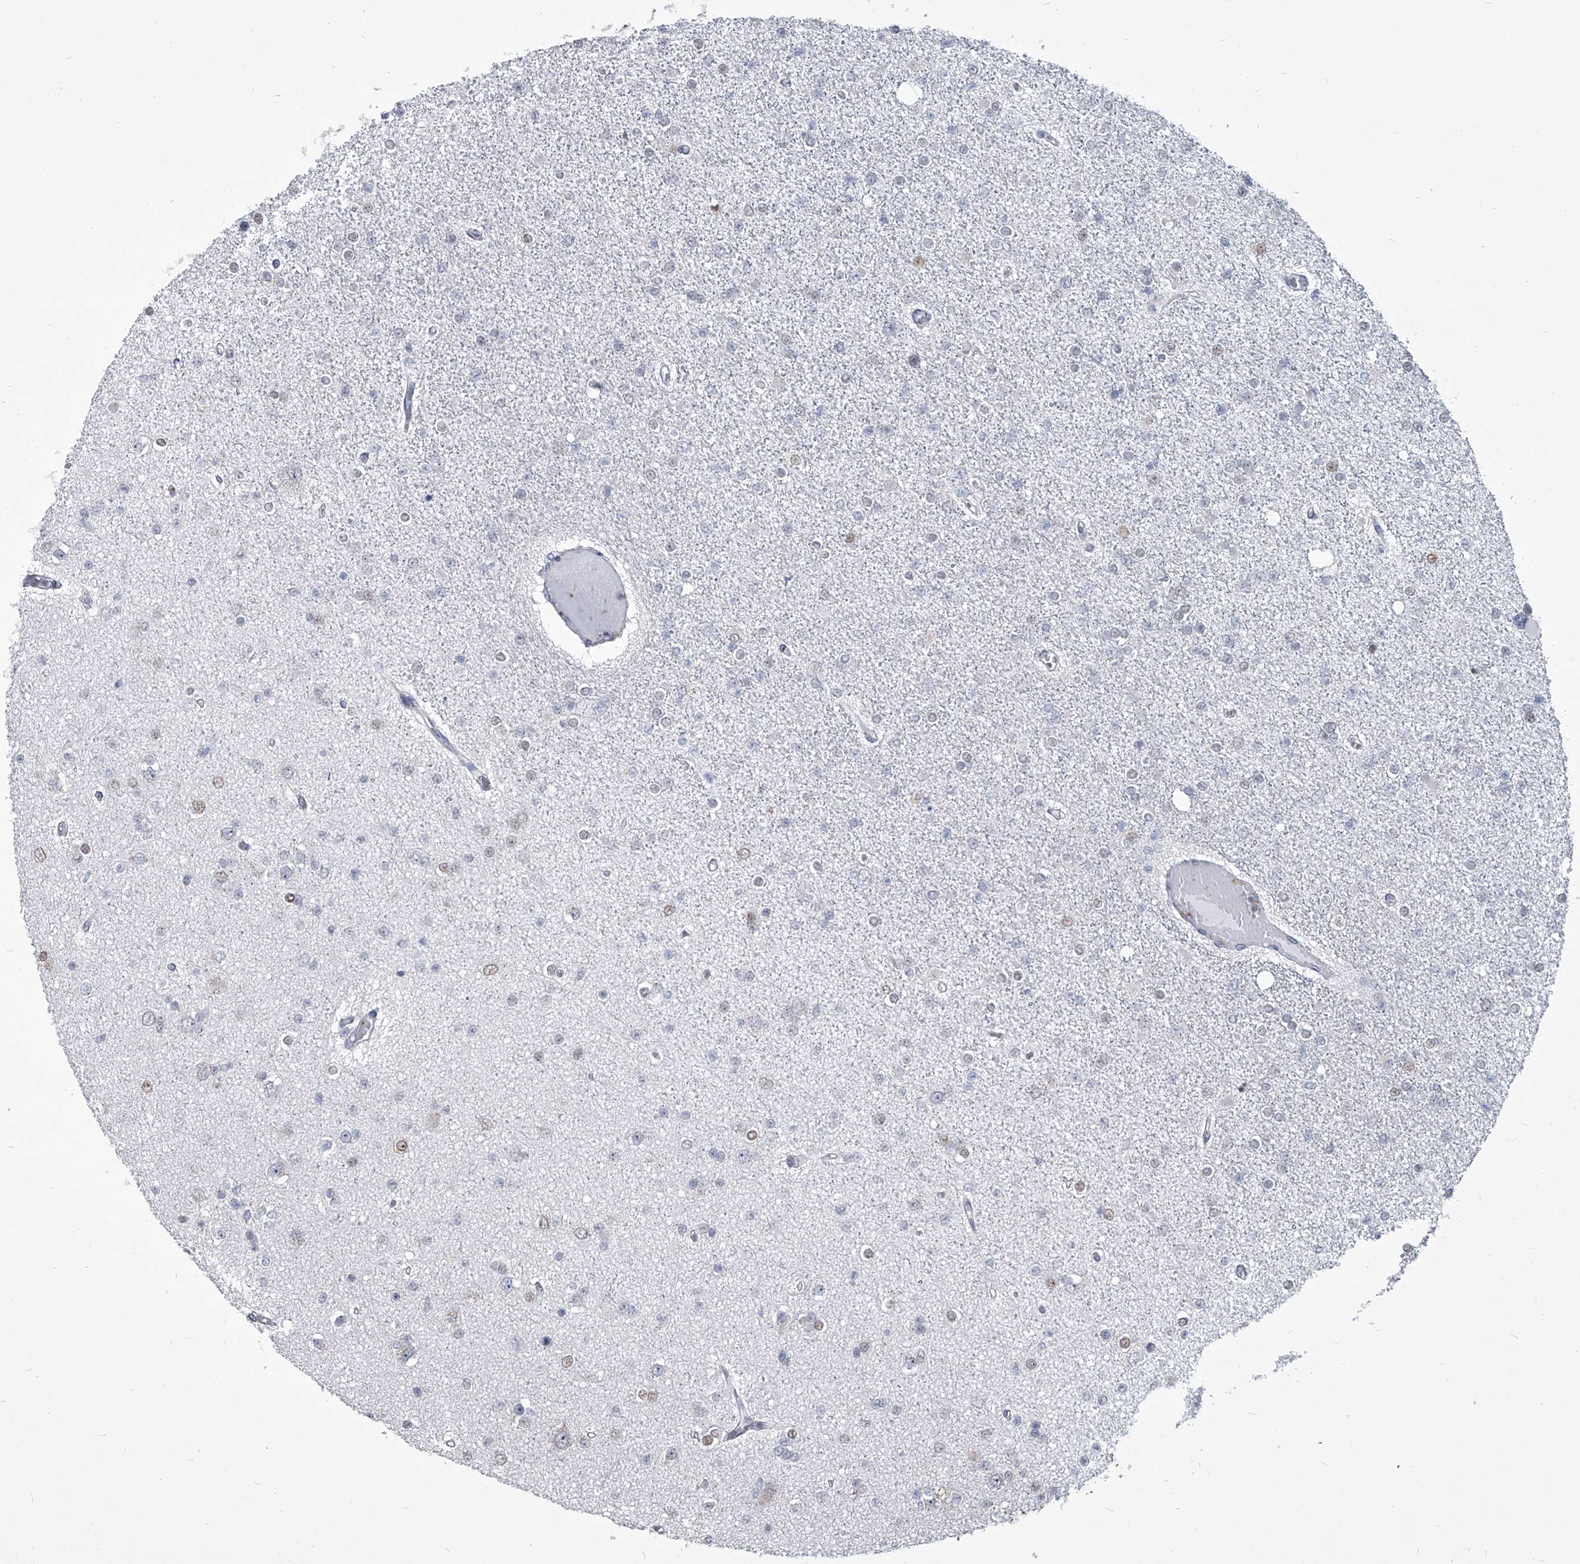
{"staining": {"intensity": "weak", "quantity": "<25%", "location": "nuclear"}, "tissue": "glioma", "cell_type": "Tumor cells", "image_type": "cancer", "snomed": [{"axis": "morphology", "description": "Glioma, malignant, Low grade"}, {"axis": "topography", "description": "Brain"}], "caption": "There is no significant expression in tumor cells of glioma. (Brightfield microscopy of DAB IHC at high magnification).", "gene": "EVA1C", "patient": {"sex": "female", "age": 22}}